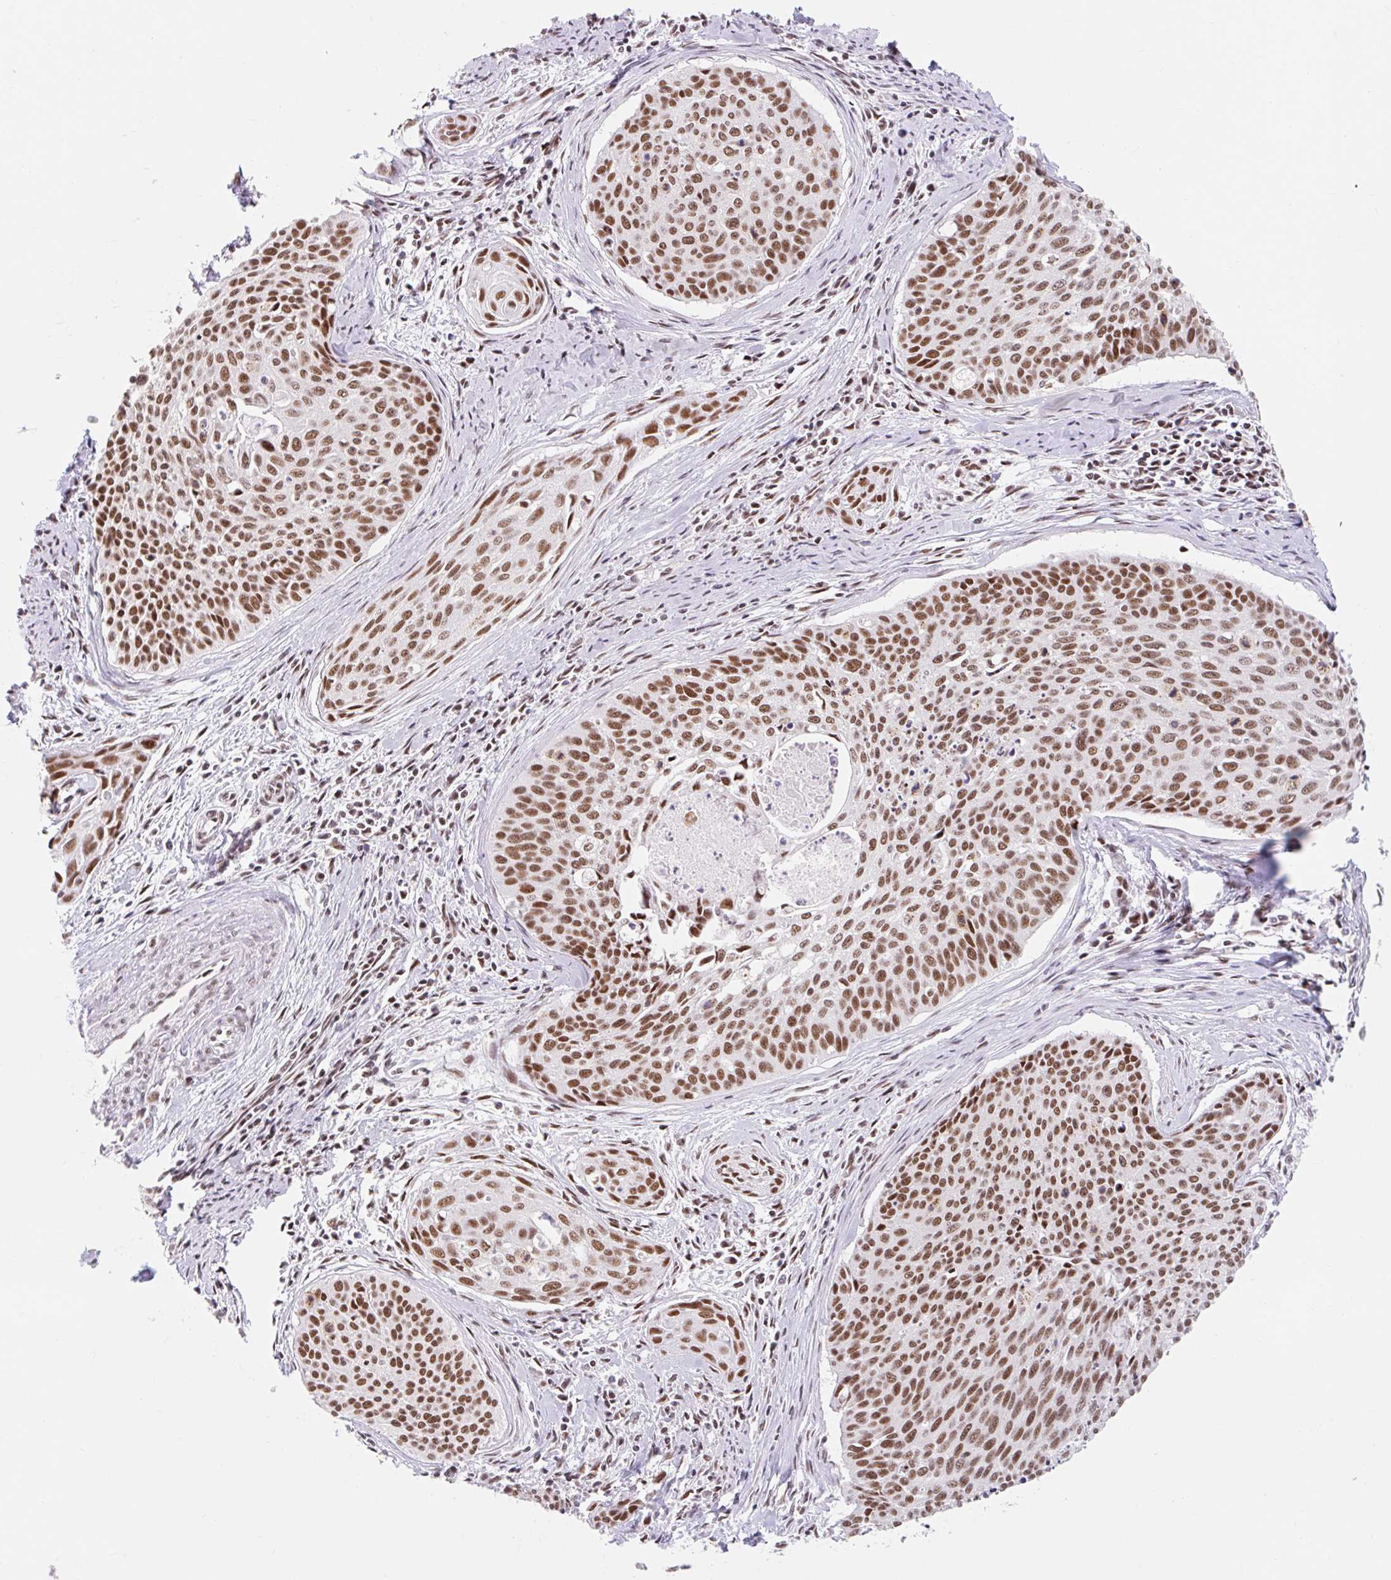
{"staining": {"intensity": "strong", "quantity": ">75%", "location": "nuclear"}, "tissue": "cervical cancer", "cell_type": "Tumor cells", "image_type": "cancer", "snomed": [{"axis": "morphology", "description": "Squamous cell carcinoma, NOS"}, {"axis": "topography", "description": "Cervix"}], "caption": "IHC micrograph of neoplastic tissue: human cervical cancer (squamous cell carcinoma) stained using immunohistochemistry exhibits high levels of strong protein expression localized specifically in the nuclear of tumor cells, appearing as a nuclear brown color.", "gene": "SRSF10", "patient": {"sex": "female", "age": 55}}